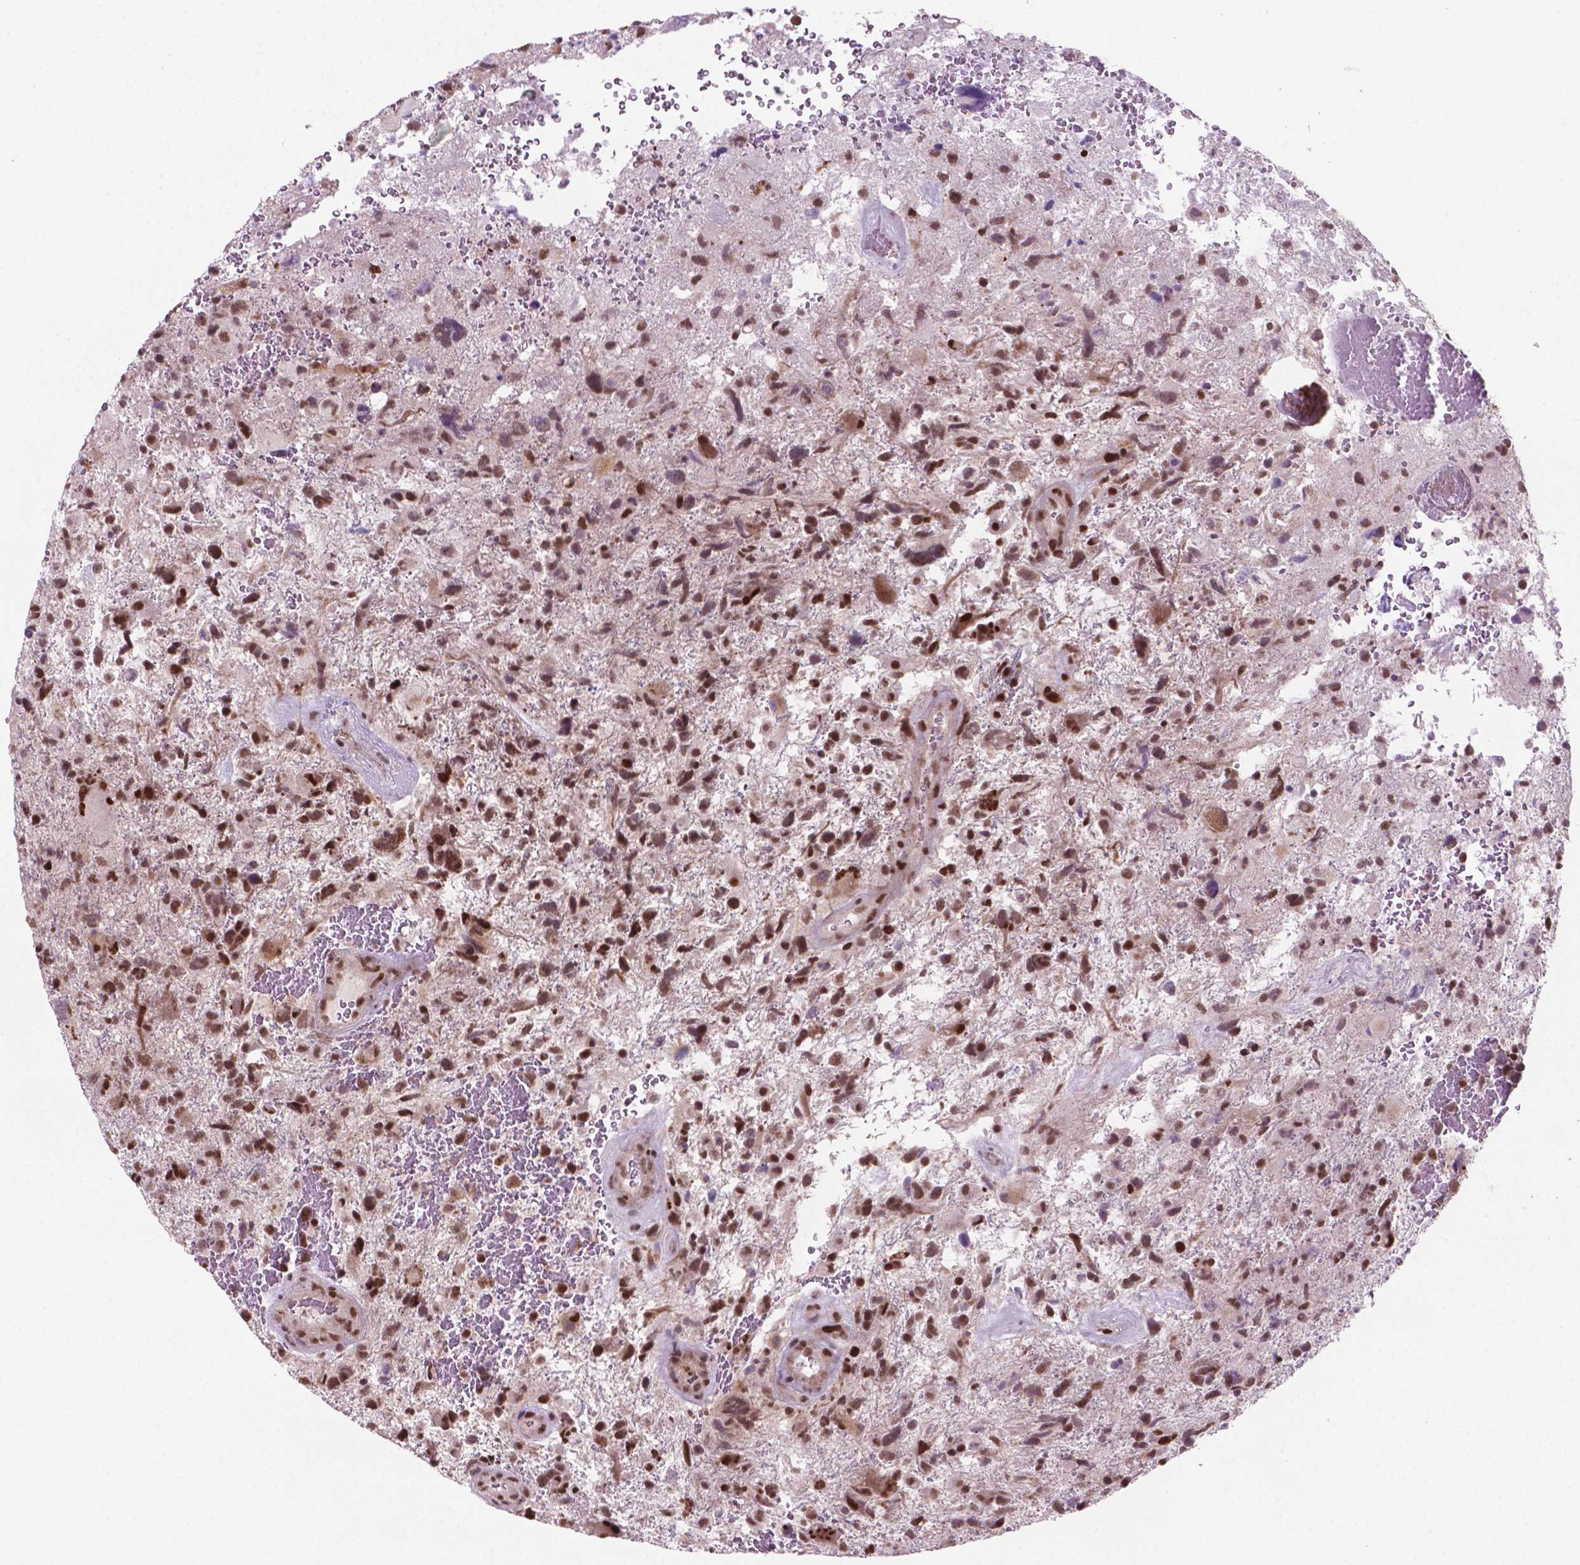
{"staining": {"intensity": "moderate", "quantity": ">75%", "location": "nuclear"}, "tissue": "glioma", "cell_type": "Tumor cells", "image_type": "cancer", "snomed": [{"axis": "morphology", "description": "Glioma, malignant, High grade"}, {"axis": "topography", "description": "Brain"}], "caption": "IHC (DAB) staining of human malignant high-grade glioma demonstrates moderate nuclear protein staining in approximately >75% of tumor cells. The staining was performed using DAB (3,3'-diaminobenzidine) to visualize the protein expression in brown, while the nuclei were stained in blue with hematoxylin (Magnification: 20x).", "gene": "PHAX", "patient": {"sex": "female", "age": 71}}